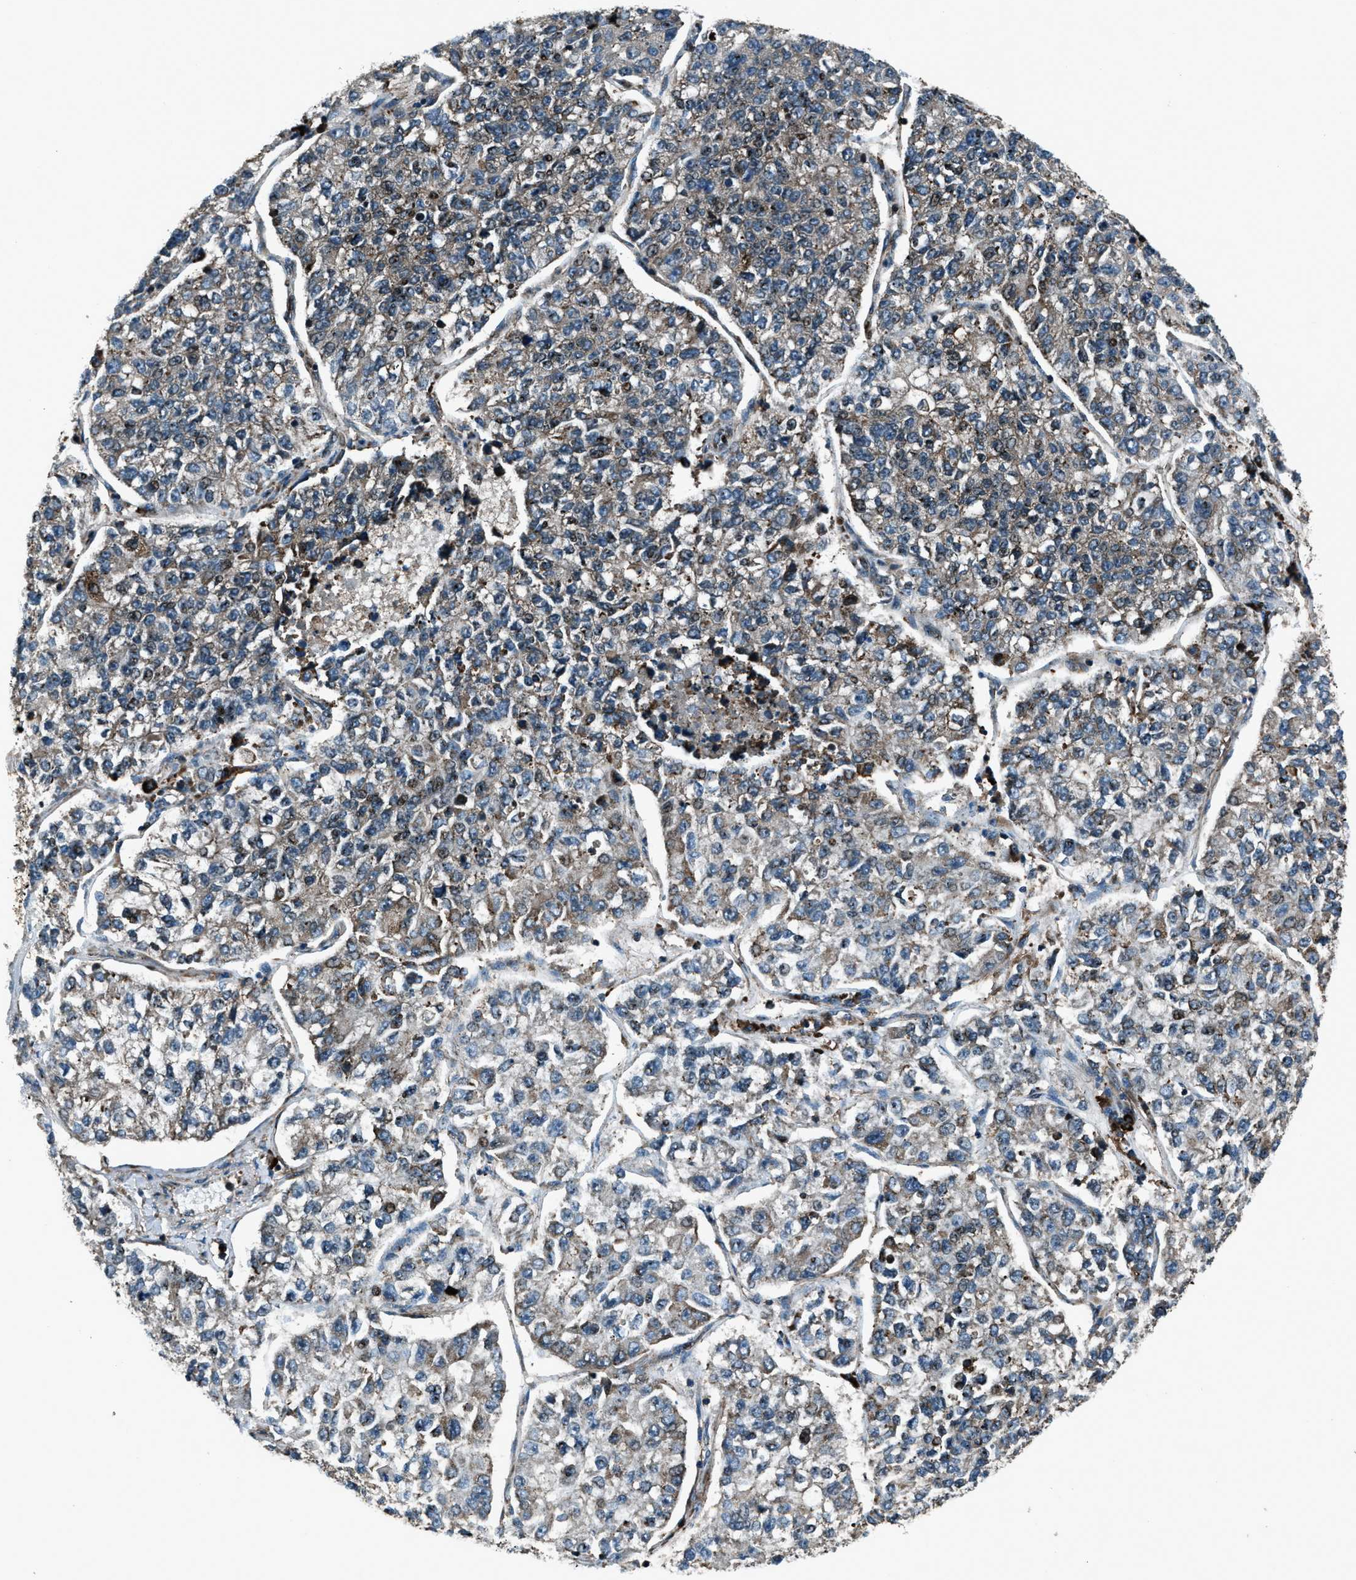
{"staining": {"intensity": "weak", "quantity": ">75%", "location": "cytoplasmic/membranous"}, "tissue": "lung cancer", "cell_type": "Tumor cells", "image_type": "cancer", "snomed": [{"axis": "morphology", "description": "Adenocarcinoma, NOS"}, {"axis": "topography", "description": "Lung"}], "caption": "Lung cancer (adenocarcinoma) was stained to show a protein in brown. There is low levels of weak cytoplasmic/membranous expression in approximately >75% of tumor cells. (brown staining indicates protein expression, while blue staining denotes nuclei).", "gene": "SNX30", "patient": {"sex": "male", "age": 49}}